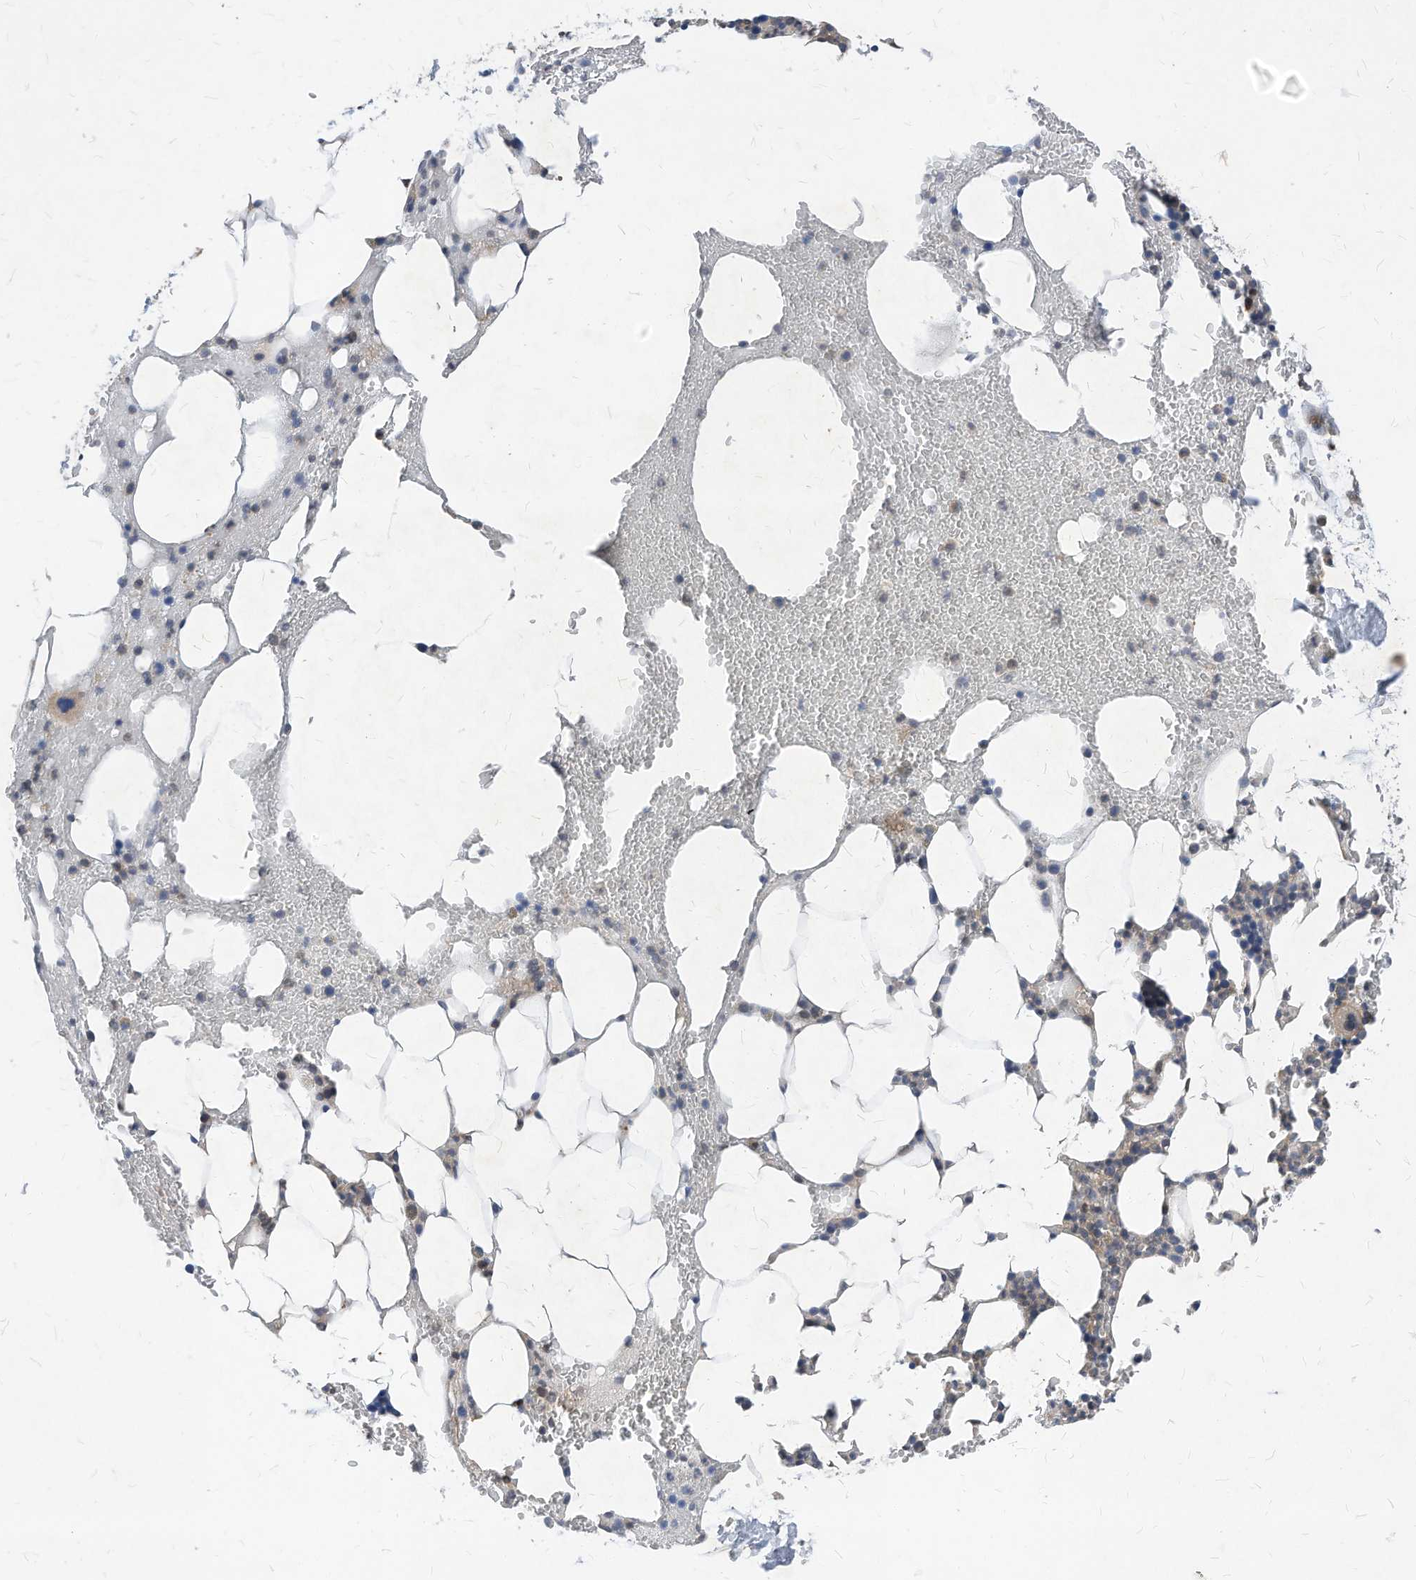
{"staining": {"intensity": "moderate", "quantity": "<25%", "location": "nuclear"}, "tissue": "bone marrow", "cell_type": "Hematopoietic cells", "image_type": "normal", "snomed": [{"axis": "morphology", "description": "Normal tissue, NOS"}, {"axis": "morphology", "description": "Inflammation, NOS"}, {"axis": "topography", "description": "Bone marrow"}], "caption": "The histopathology image shows a brown stain indicating the presence of a protein in the nuclear of hematopoietic cells in bone marrow. (Stains: DAB (3,3'-diaminobenzidine) in brown, nuclei in blue, Microscopy: brightfield microscopy at high magnification).", "gene": "KPNB1", "patient": {"sex": "female", "age": 78}}